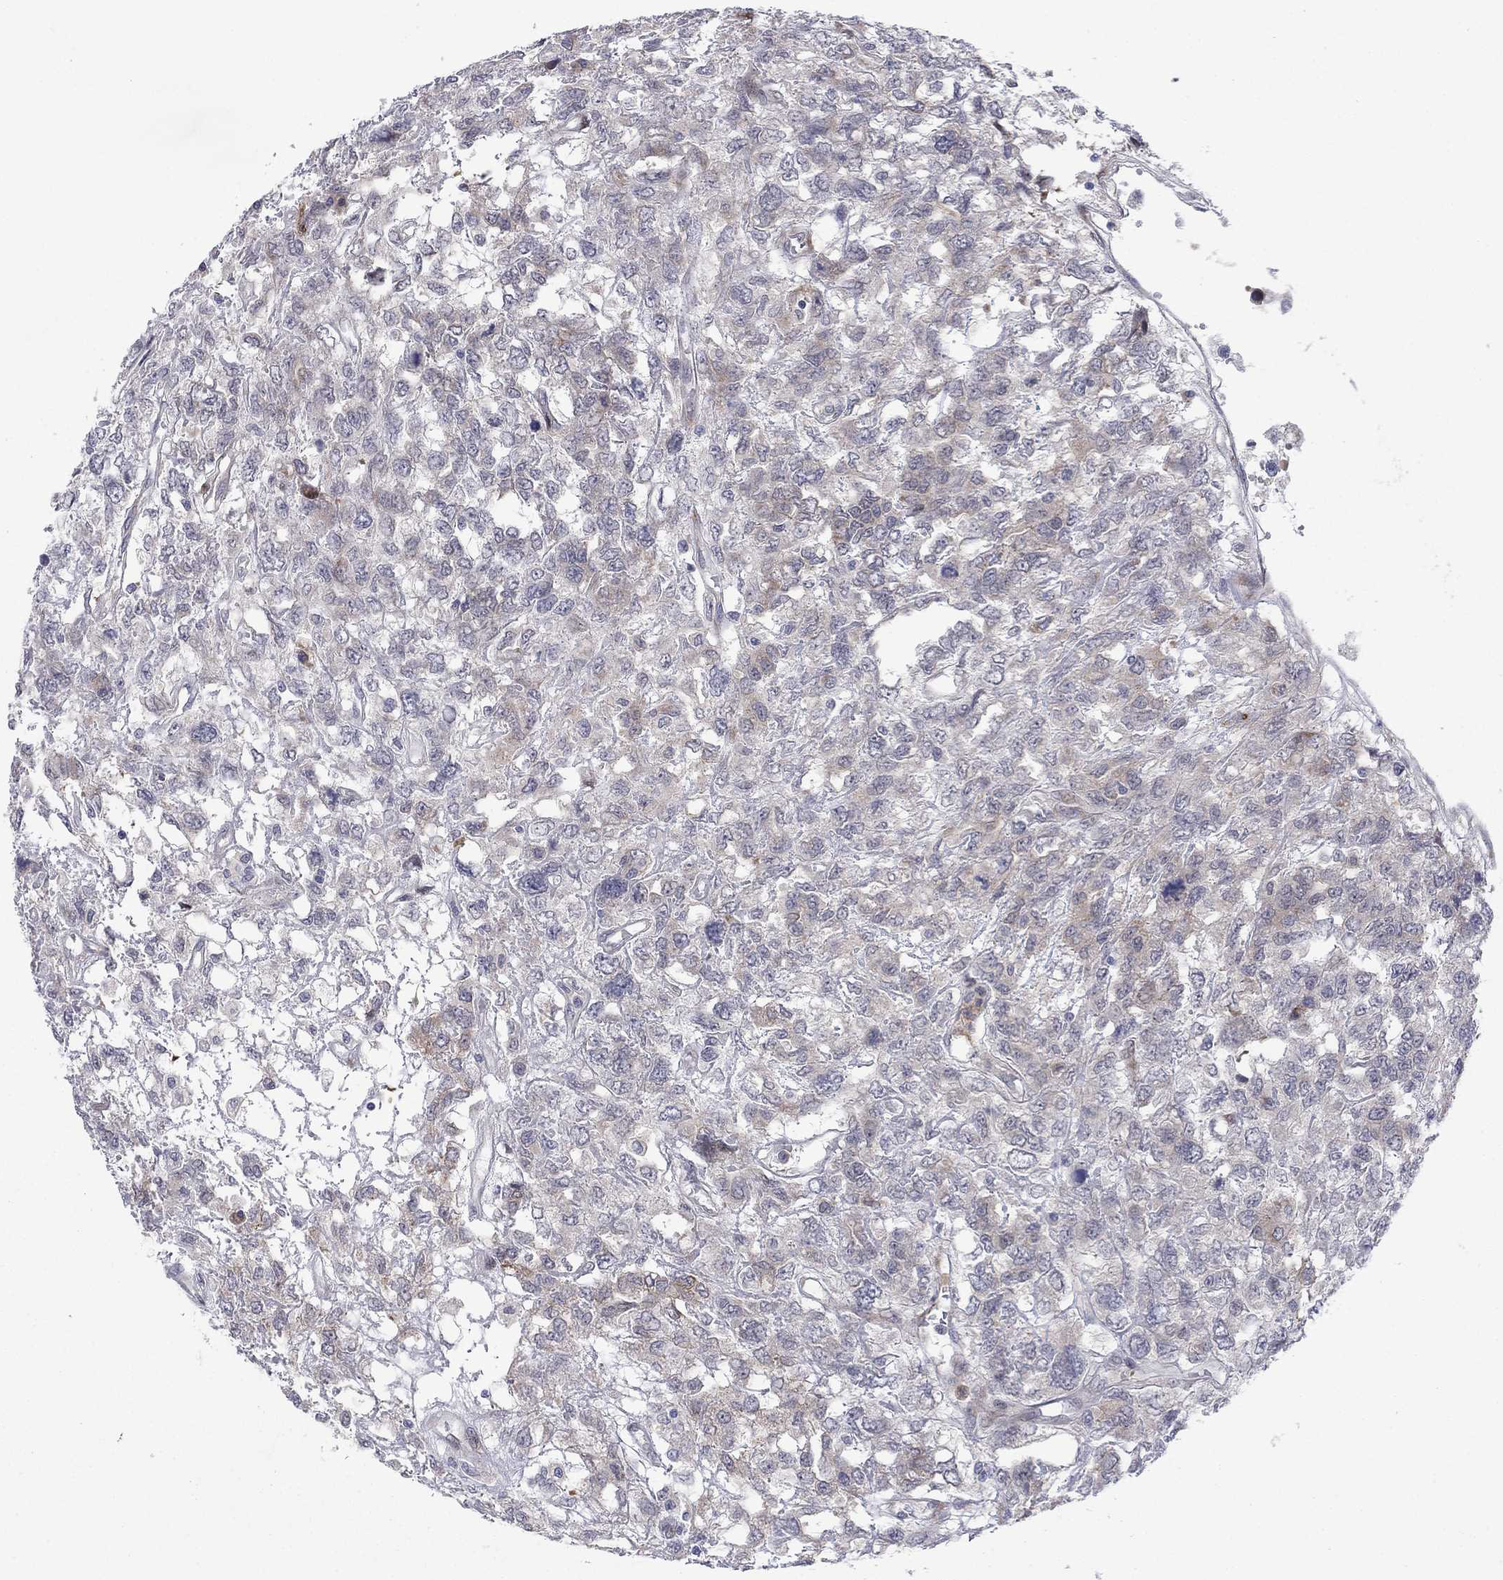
{"staining": {"intensity": "weak", "quantity": "<25%", "location": "cytoplasmic/membranous"}, "tissue": "testis cancer", "cell_type": "Tumor cells", "image_type": "cancer", "snomed": [{"axis": "morphology", "description": "Seminoma, NOS"}, {"axis": "topography", "description": "Testis"}], "caption": "The image displays no staining of tumor cells in testis cancer (seminoma).", "gene": "TTC21B", "patient": {"sex": "male", "age": 52}}